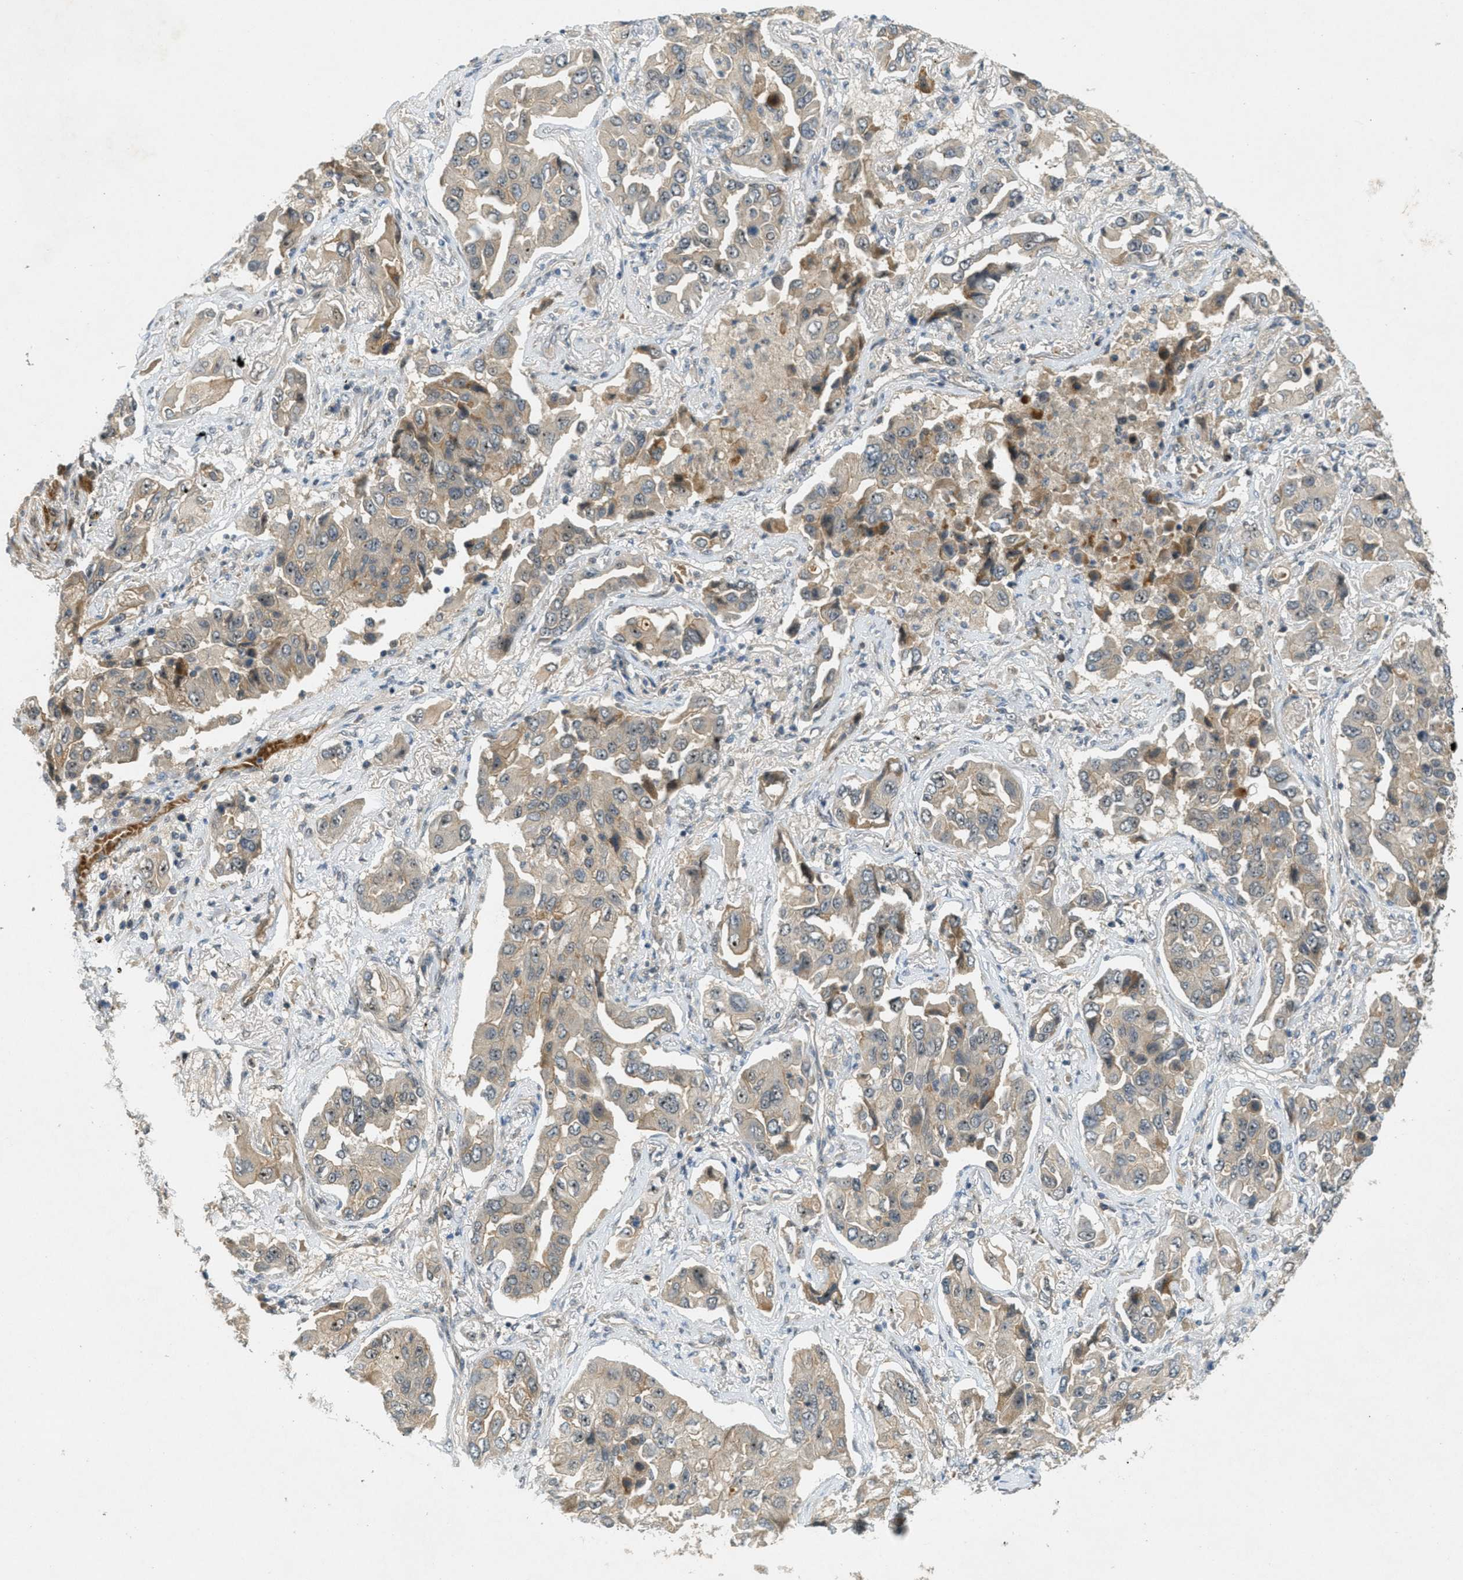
{"staining": {"intensity": "weak", "quantity": ">75%", "location": "cytoplasmic/membranous"}, "tissue": "lung cancer", "cell_type": "Tumor cells", "image_type": "cancer", "snomed": [{"axis": "morphology", "description": "Adenocarcinoma, NOS"}, {"axis": "topography", "description": "Lung"}], "caption": "High-power microscopy captured an immunohistochemistry (IHC) image of adenocarcinoma (lung), revealing weak cytoplasmic/membranous expression in approximately >75% of tumor cells.", "gene": "STK11", "patient": {"sex": "female", "age": 65}}